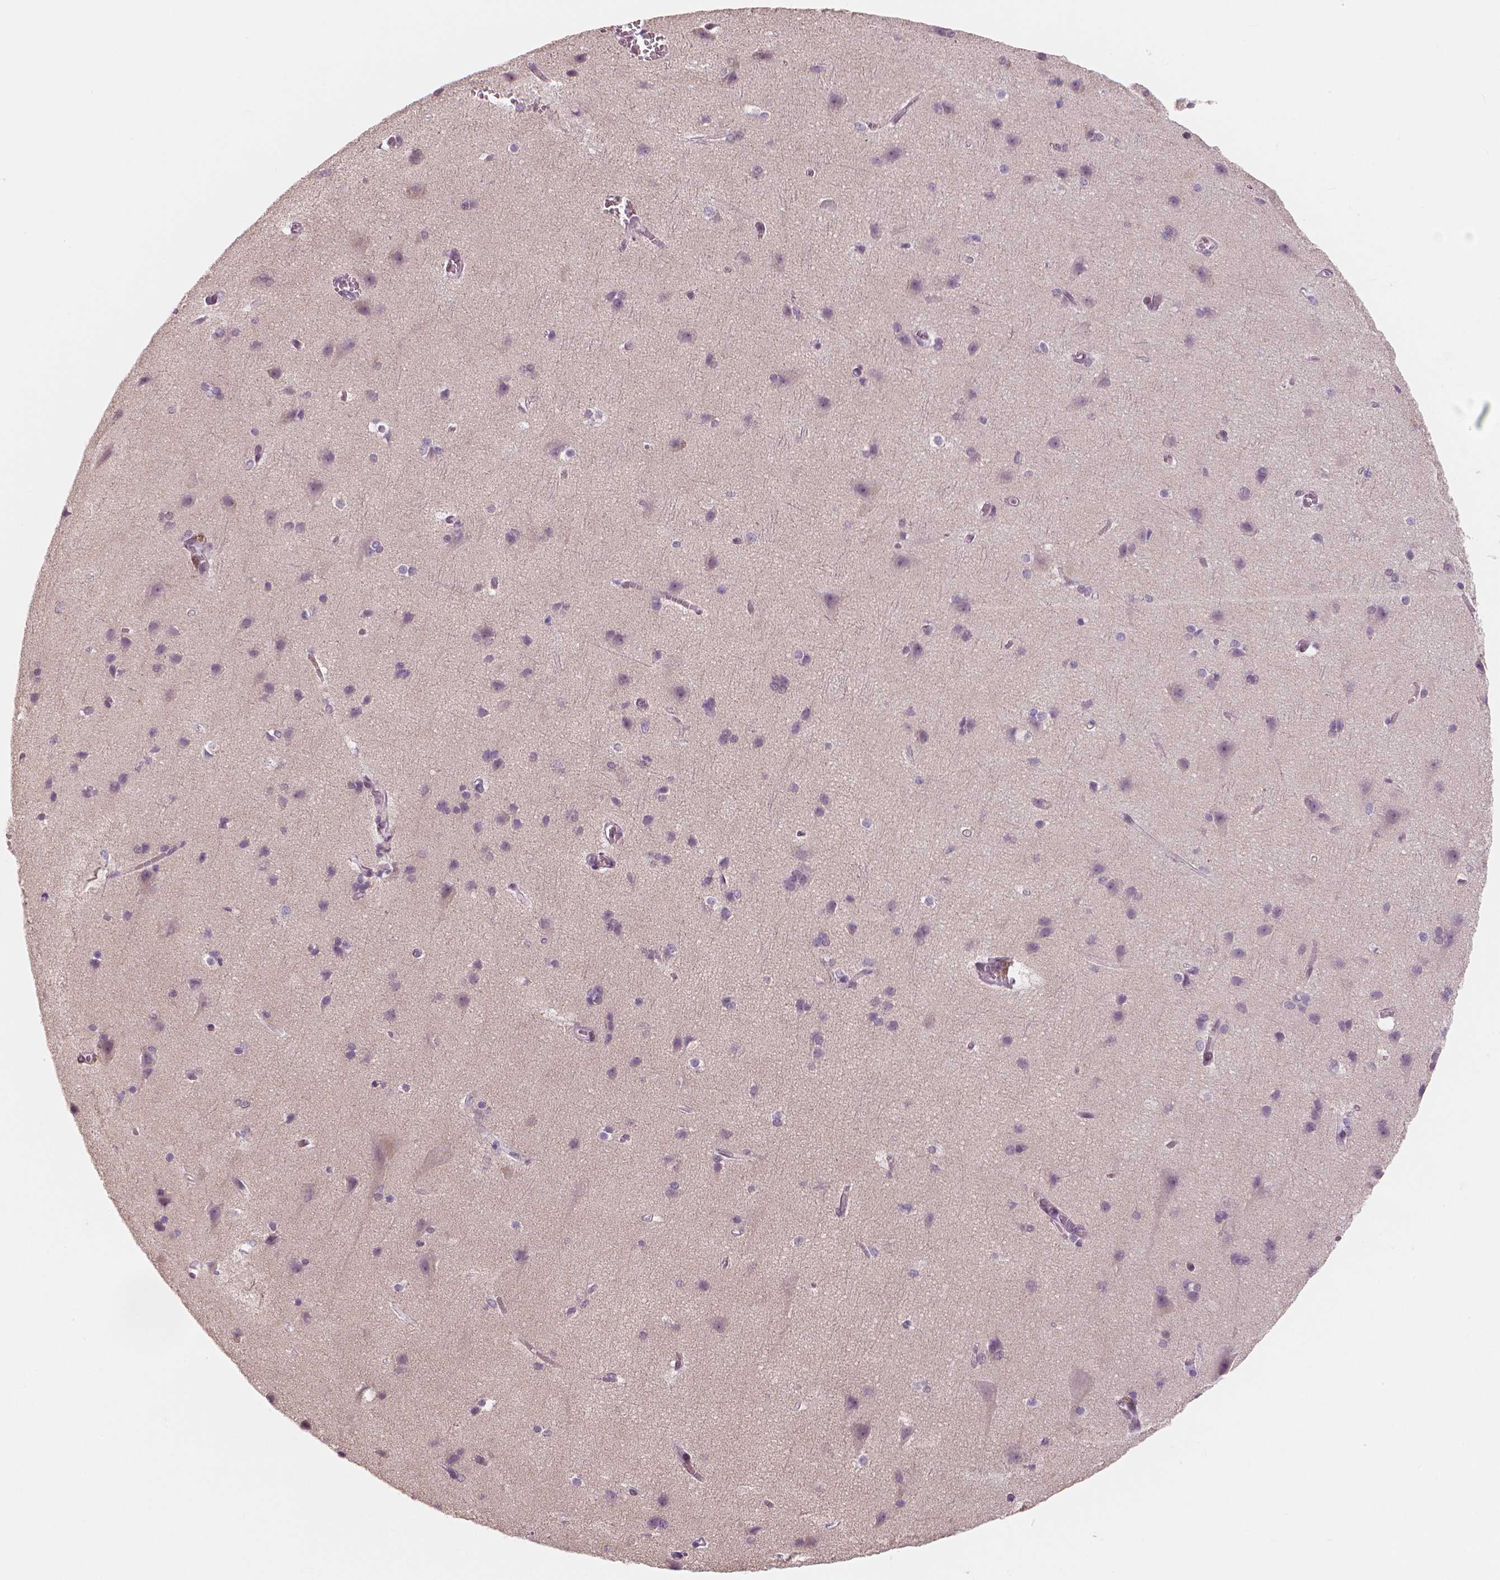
{"staining": {"intensity": "negative", "quantity": "none", "location": "none"}, "tissue": "cerebral cortex", "cell_type": "Endothelial cells", "image_type": "normal", "snomed": [{"axis": "morphology", "description": "Normal tissue, NOS"}, {"axis": "topography", "description": "Cerebral cortex"}], "caption": "High magnification brightfield microscopy of normal cerebral cortex stained with DAB (brown) and counterstained with hematoxylin (blue): endothelial cells show no significant staining.", "gene": "RNASE7", "patient": {"sex": "male", "age": 37}}